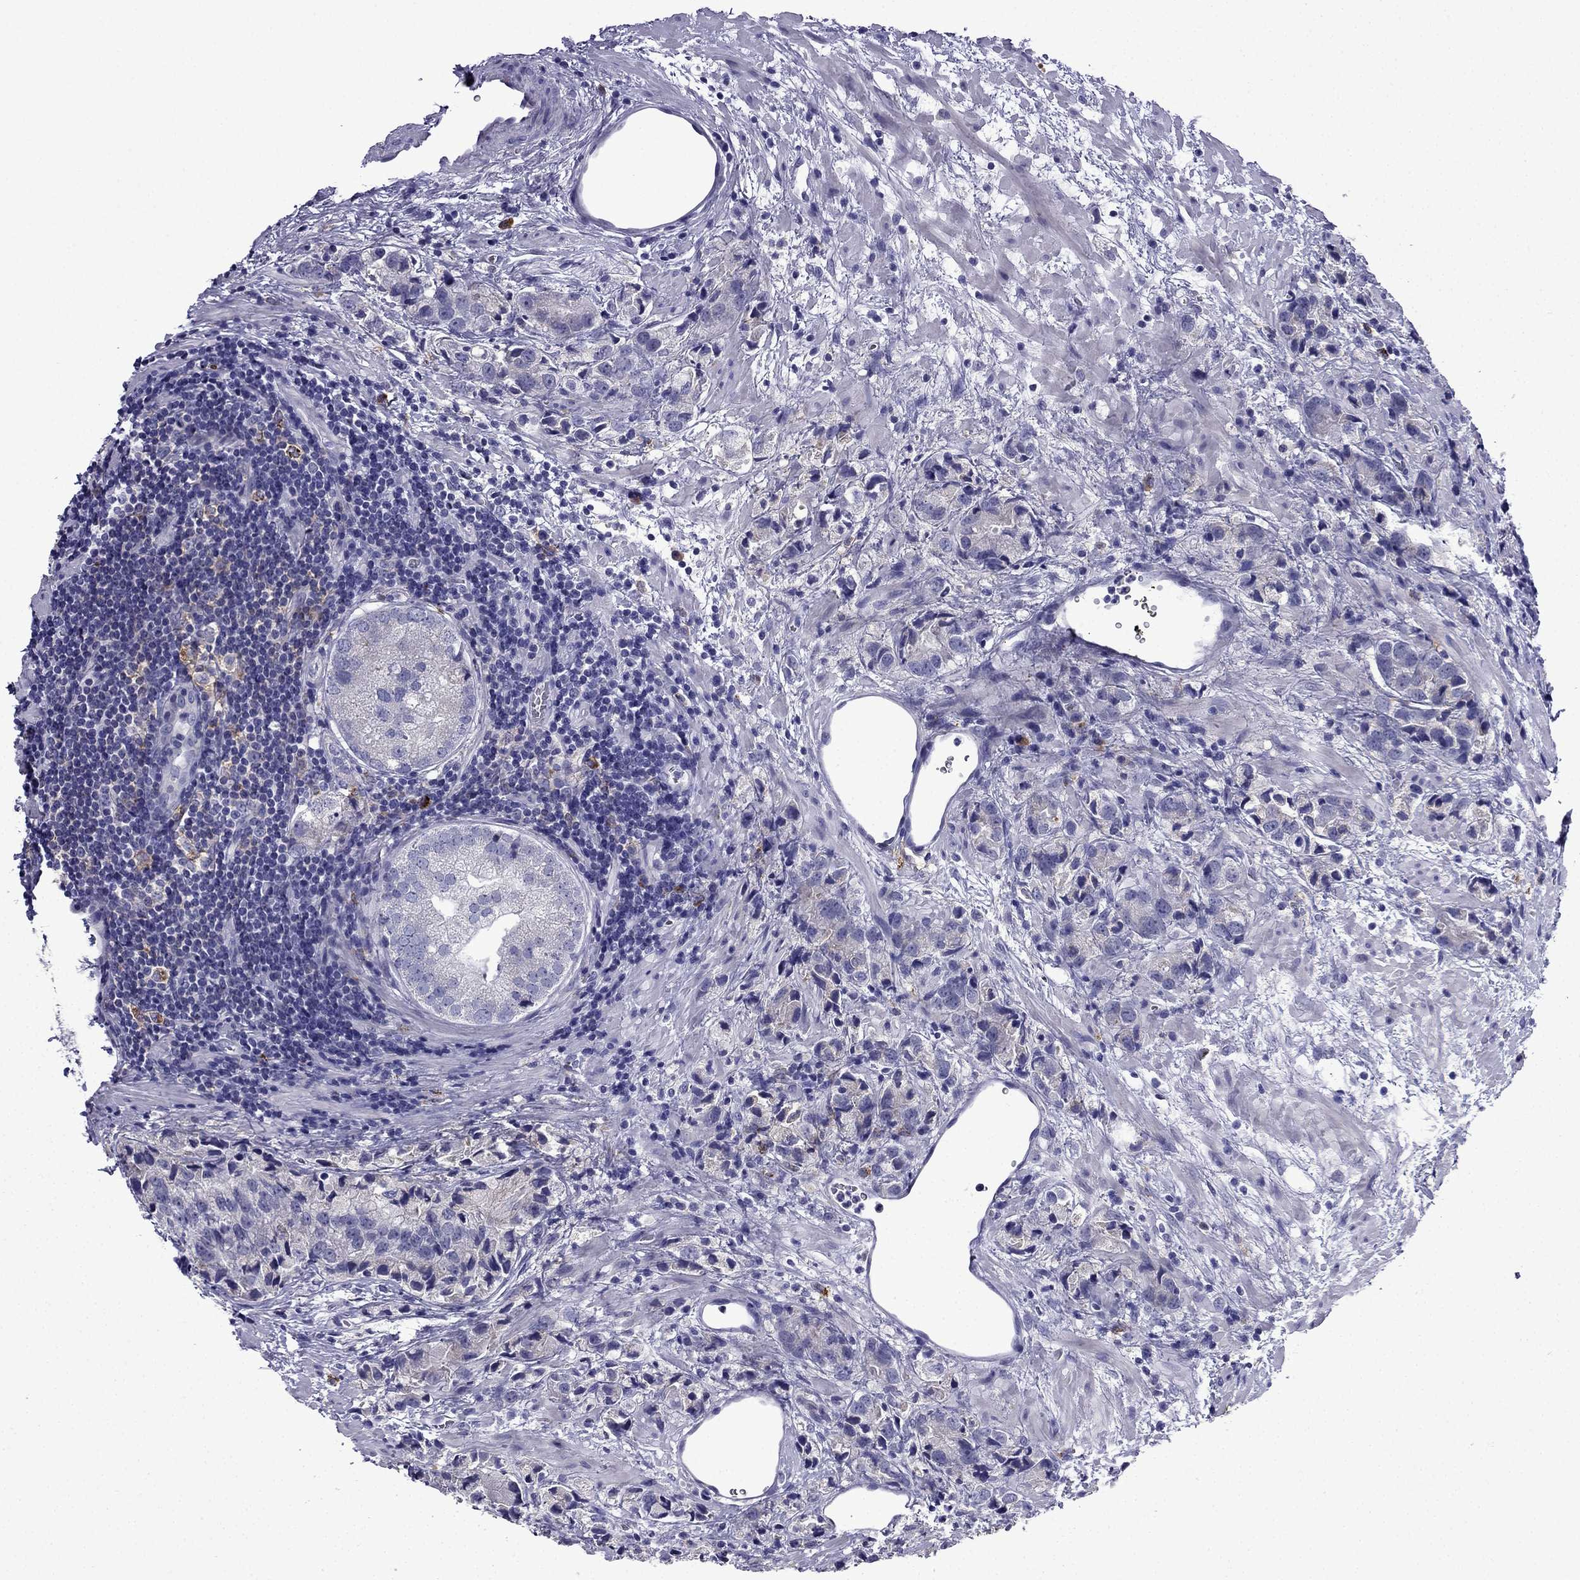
{"staining": {"intensity": "negative", "quantity": "none", "location": "none"}, "tissue": "prostate cancer", "cell_type": "Tumor cells", "image_type": "cancer", "snomed": [{"axis": "morphology", "description": "Adenocarcinoma, NOS"}, {"axis": "topography", "description": "Prostate and seminal vesicle, NOS"}], "caption": "Tumor cells are negative for protein expression in human prostate cancer (adenocarcinoma). Brightfield microscopy of immunohistochemistry (IHC) stained with DAB (3,3'-diaminobenzidine) (brown) and hematoxylin (blue), captured at high magnification.", "gene": "TSSK4", "patient": {"sex": "male", "age": 63}}